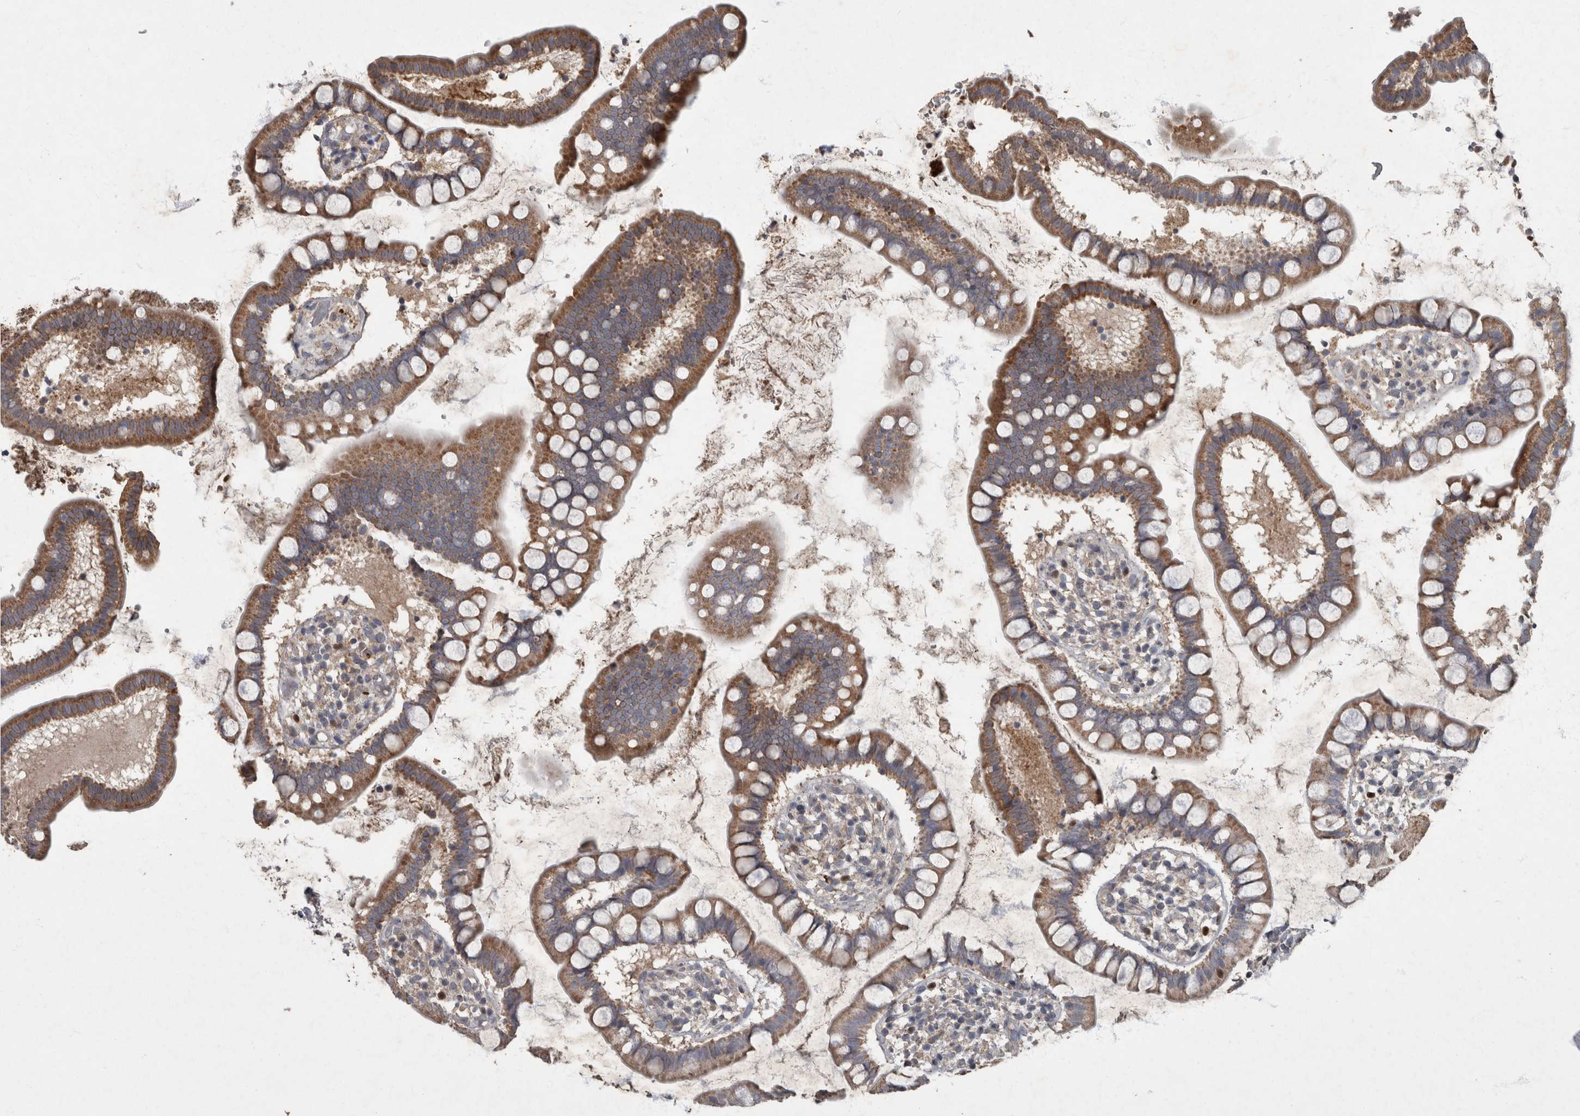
{"staining": {"intensity": "moderate", "quantity": "25%-75%", "location": "cytoplasmic/membranous"}, "tissue": "small intestine", "cell_type": "Glandular cells", "image_type": "normal", "snomed": [{"axis": "morphology", "description": "Normal tissue, NOS"}, {"axis": "topography", "description": "Small intestine"}], "caption": "A high-resolution micrograph shows immunohistochemistry staining of normal small intestine, which exhibits moderate cytoplasmic/membranous positivity in approximately 25%-75% of glandular cells. Nuclei are stained in blue.", "gene": "PPP1R3C", "patient": {"sex": "female", "age": 84}}